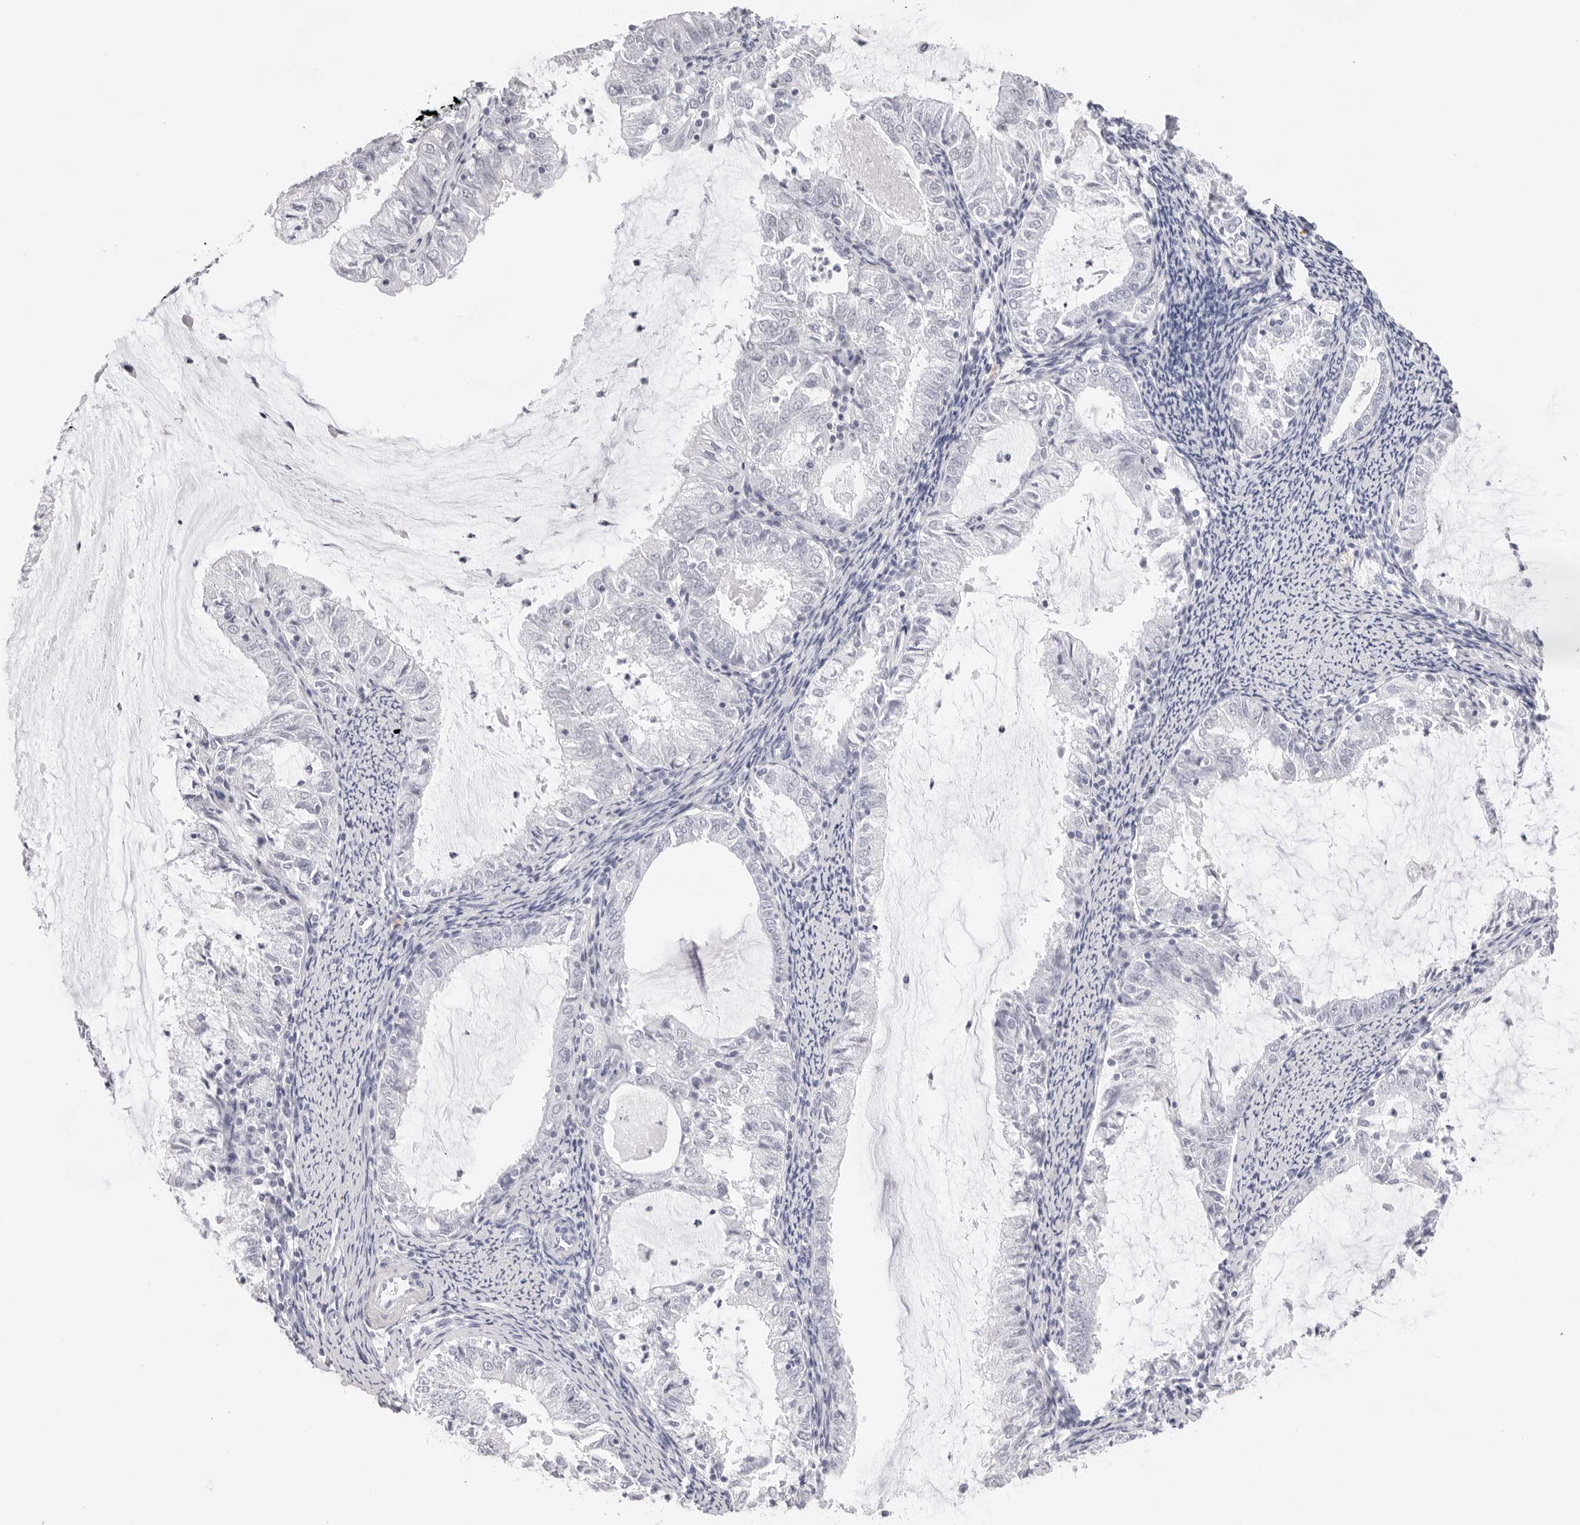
{"staining": {"intensity": "negative", "quantity": "none", "location": "none"}, "tissue": "endometrial cancer", "cell_type": "Tumor cells", "image_type": "cancer", "snomed": [{"axis": "morphology", "description": "Adenocarcinoma, NOS"}, {"axis": "topography", "description": "Endometrium"}], "caption": "Immunohistochemistry image of adenocarcinoma (endometrial) stained for a protein (brown), which displays no positivity in tumor cells. The staining is performed using DAB (3,3'-diaminobenzidine) brown chromogen with nuclei counter-stained in using hematoxylin.", "gene": "CST5", "patient": {"sex": "female", "age": 57}}